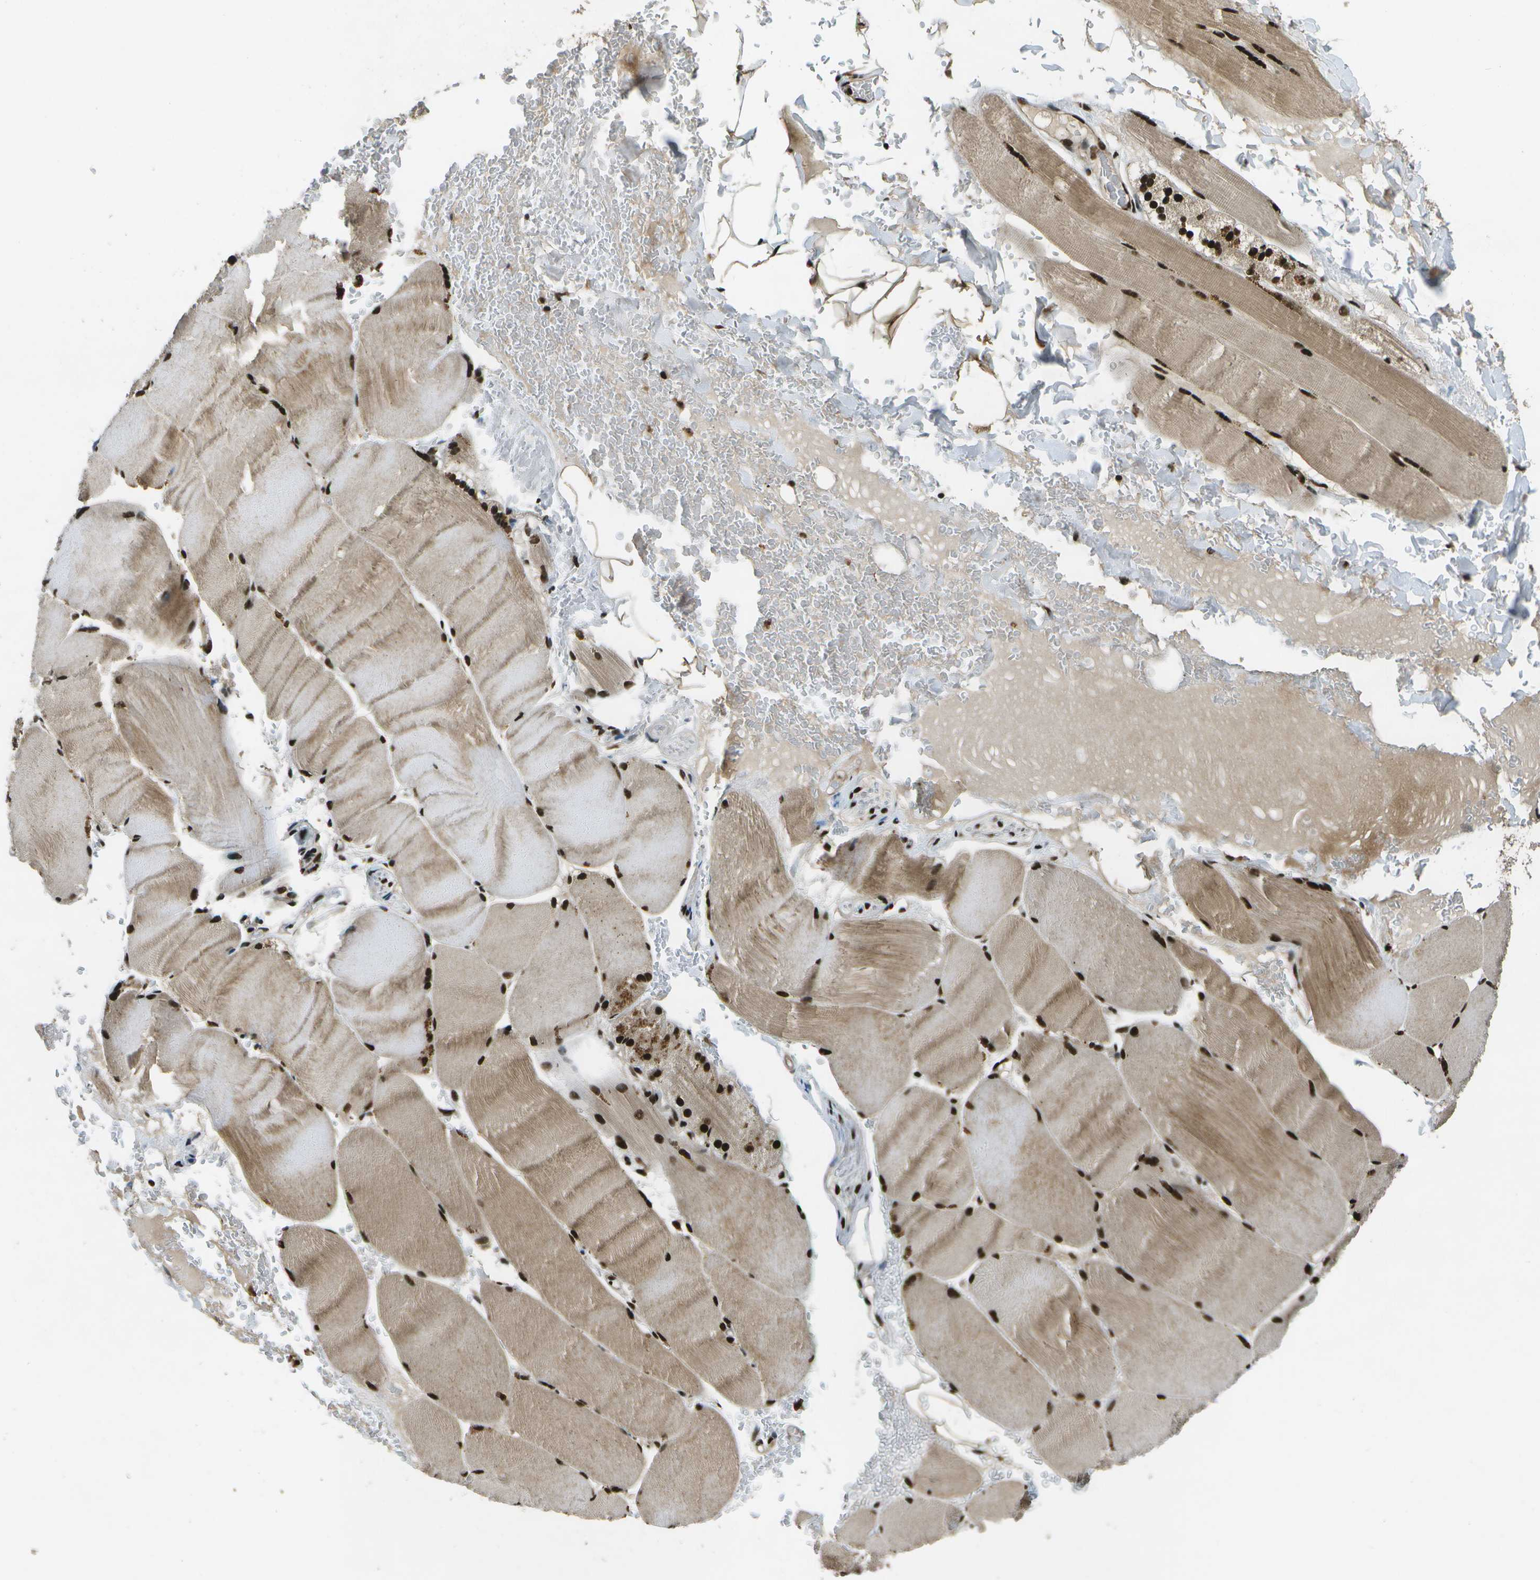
{"staining": {"intensity": "strong", "quantity": ">75%", "location": "cytoplasmic/membranous,nuclear"}, "tissue": "skeletal muscle", "cell_type": "Myocytes", "image_type": "normal", "snomed": [{"axis": "morphology", "description": "Normal tissue, NOS"}, {"axis": "topography", "description": "Skin"}, {"axis": "topography", "description": "Skeletal muscle"}], "caption": "Protein staining of normal skeletal muscle displays strong cytoplasmic/membranous,nuclear expression in approximately >75% of myocytes. Using DAB (3,3'-diaminobenzidine) (brown) and hematoxylin (blue) stains, captured at high magnification using brightfield microscopy.", "gene": "GANC", "patient": {"sex": "male", "age": 83}}